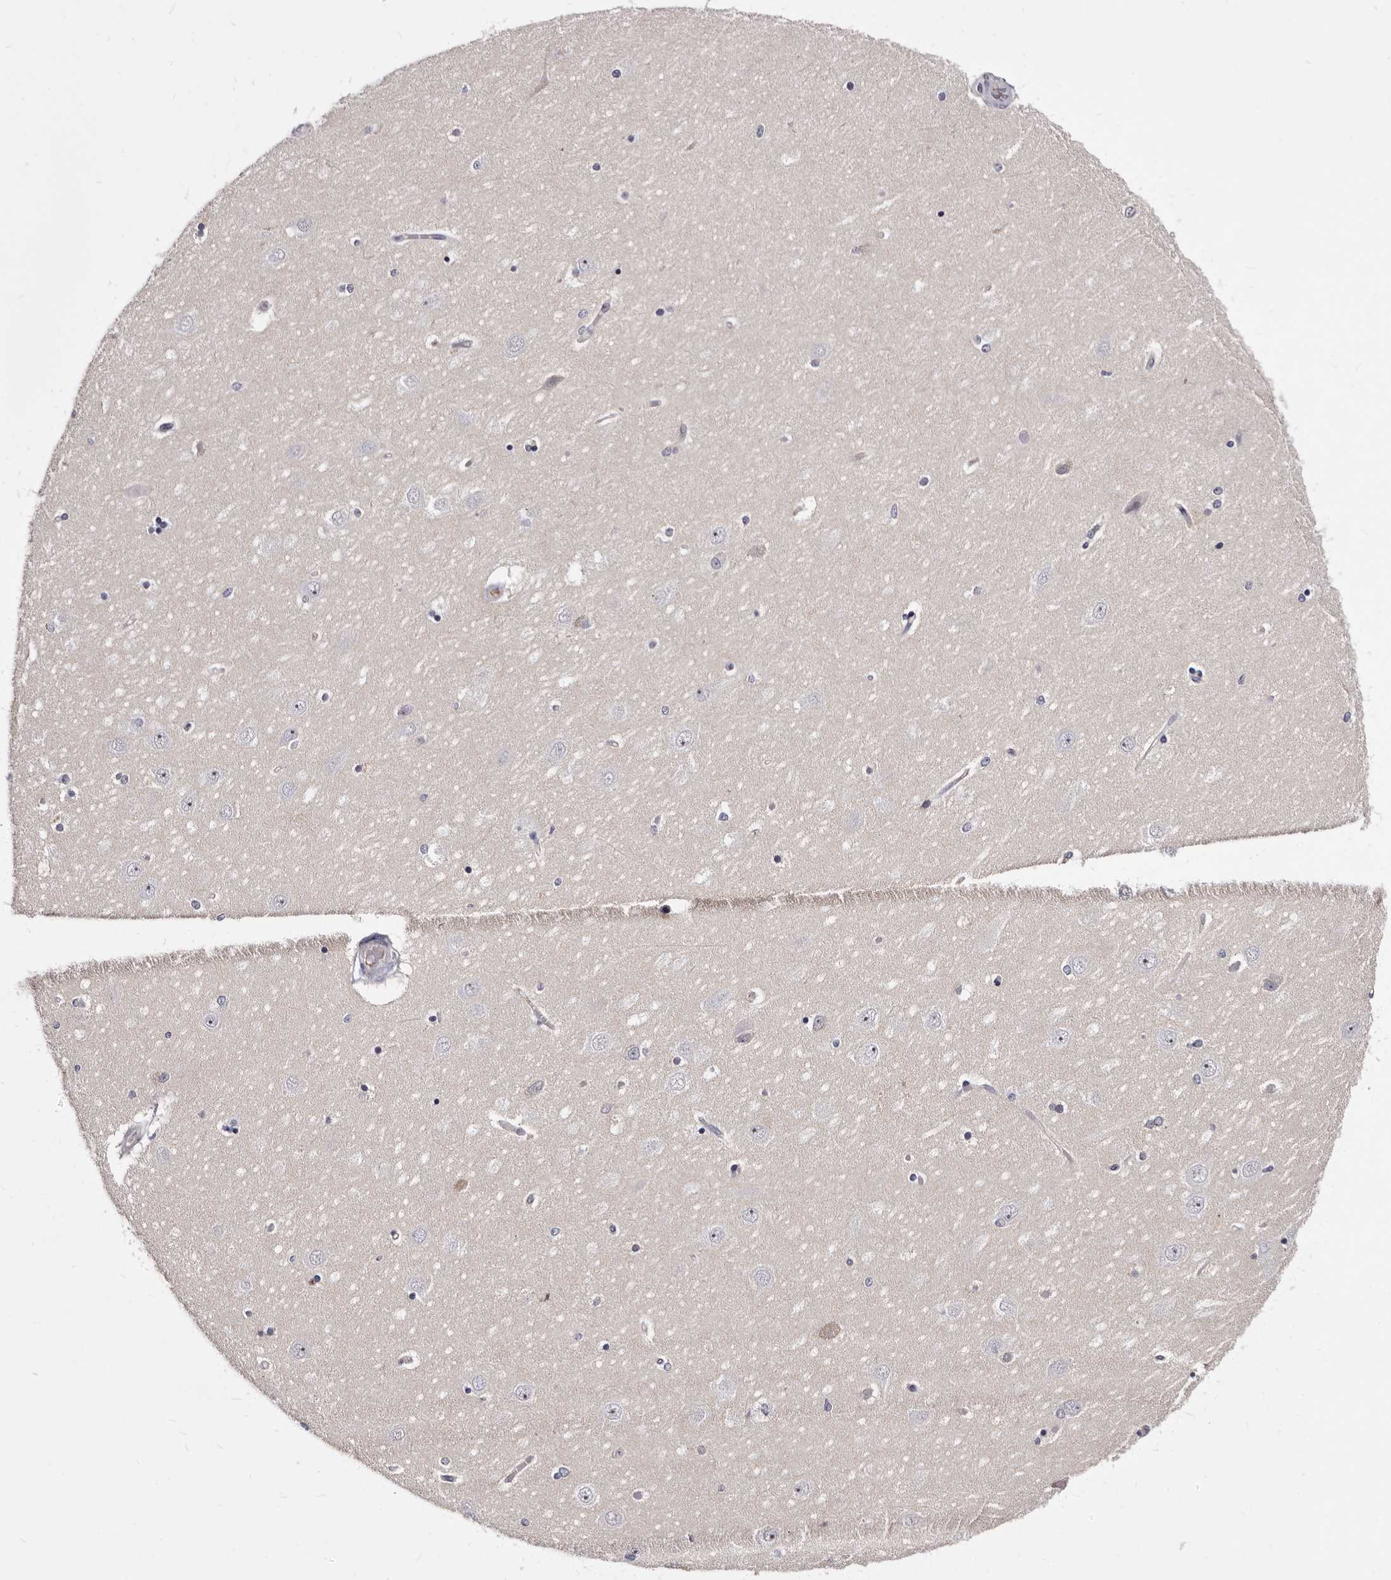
{"staining": {"intensity": "negative", "quantity": "none", "location": "none"}, "tissue": "hippocampus", "cell_type": "Glial cells", "image_type": "normal", "snomed": [{"axis": "morphology", "description": "Normal tissue, NOS"}, {"axis": "topography", "description": "Hippocampus"}], "caption": "Micrograph shows no protein positivity in glial cells of benign hippocampus. Brightfield microscopy of IHC stained with DAB (brown) and hematoxylin (blue), captured at high magnification.", "gene": "BPGM", "patient": {"sex": "female", "age": 54}}